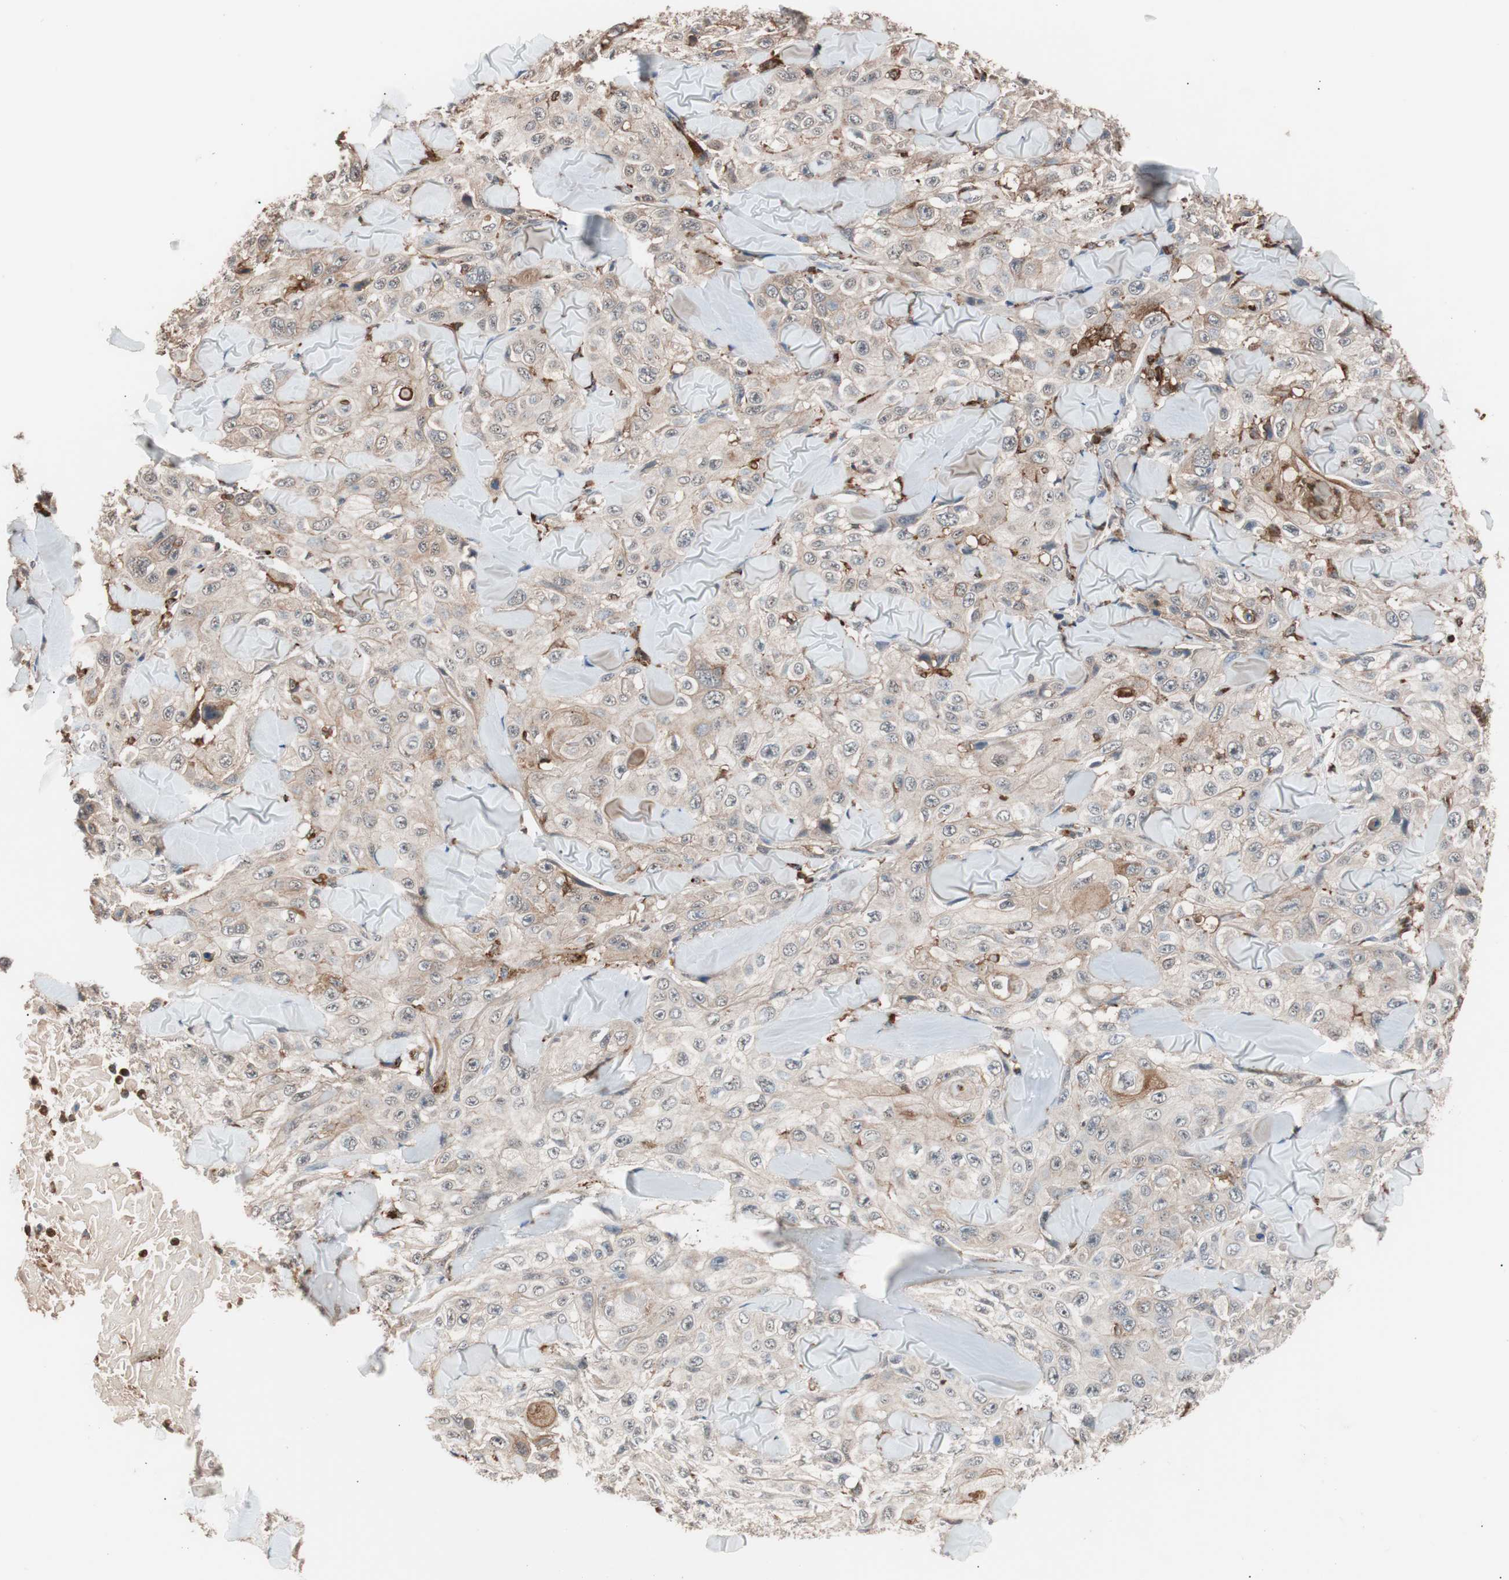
{"staining": {"intensity": "weak", "quantity": "<25%", "location": "cytoplasmic/membranous"}, "tissue": "skin cancer", "cell_type": "Tumor cells", "image_type": "cancer", "snomed": [{"axis": "morphology", "description": "Squamous cell carcinoma, NOS"}, {"axis": "topography", "description": "Skin"}], "caption": "Tumor cells are negative for protein expression in human skin cancer (squamous cell carcinoma).", "gene": "LITAF", "patient": {"sex": "male", "age": 86}}